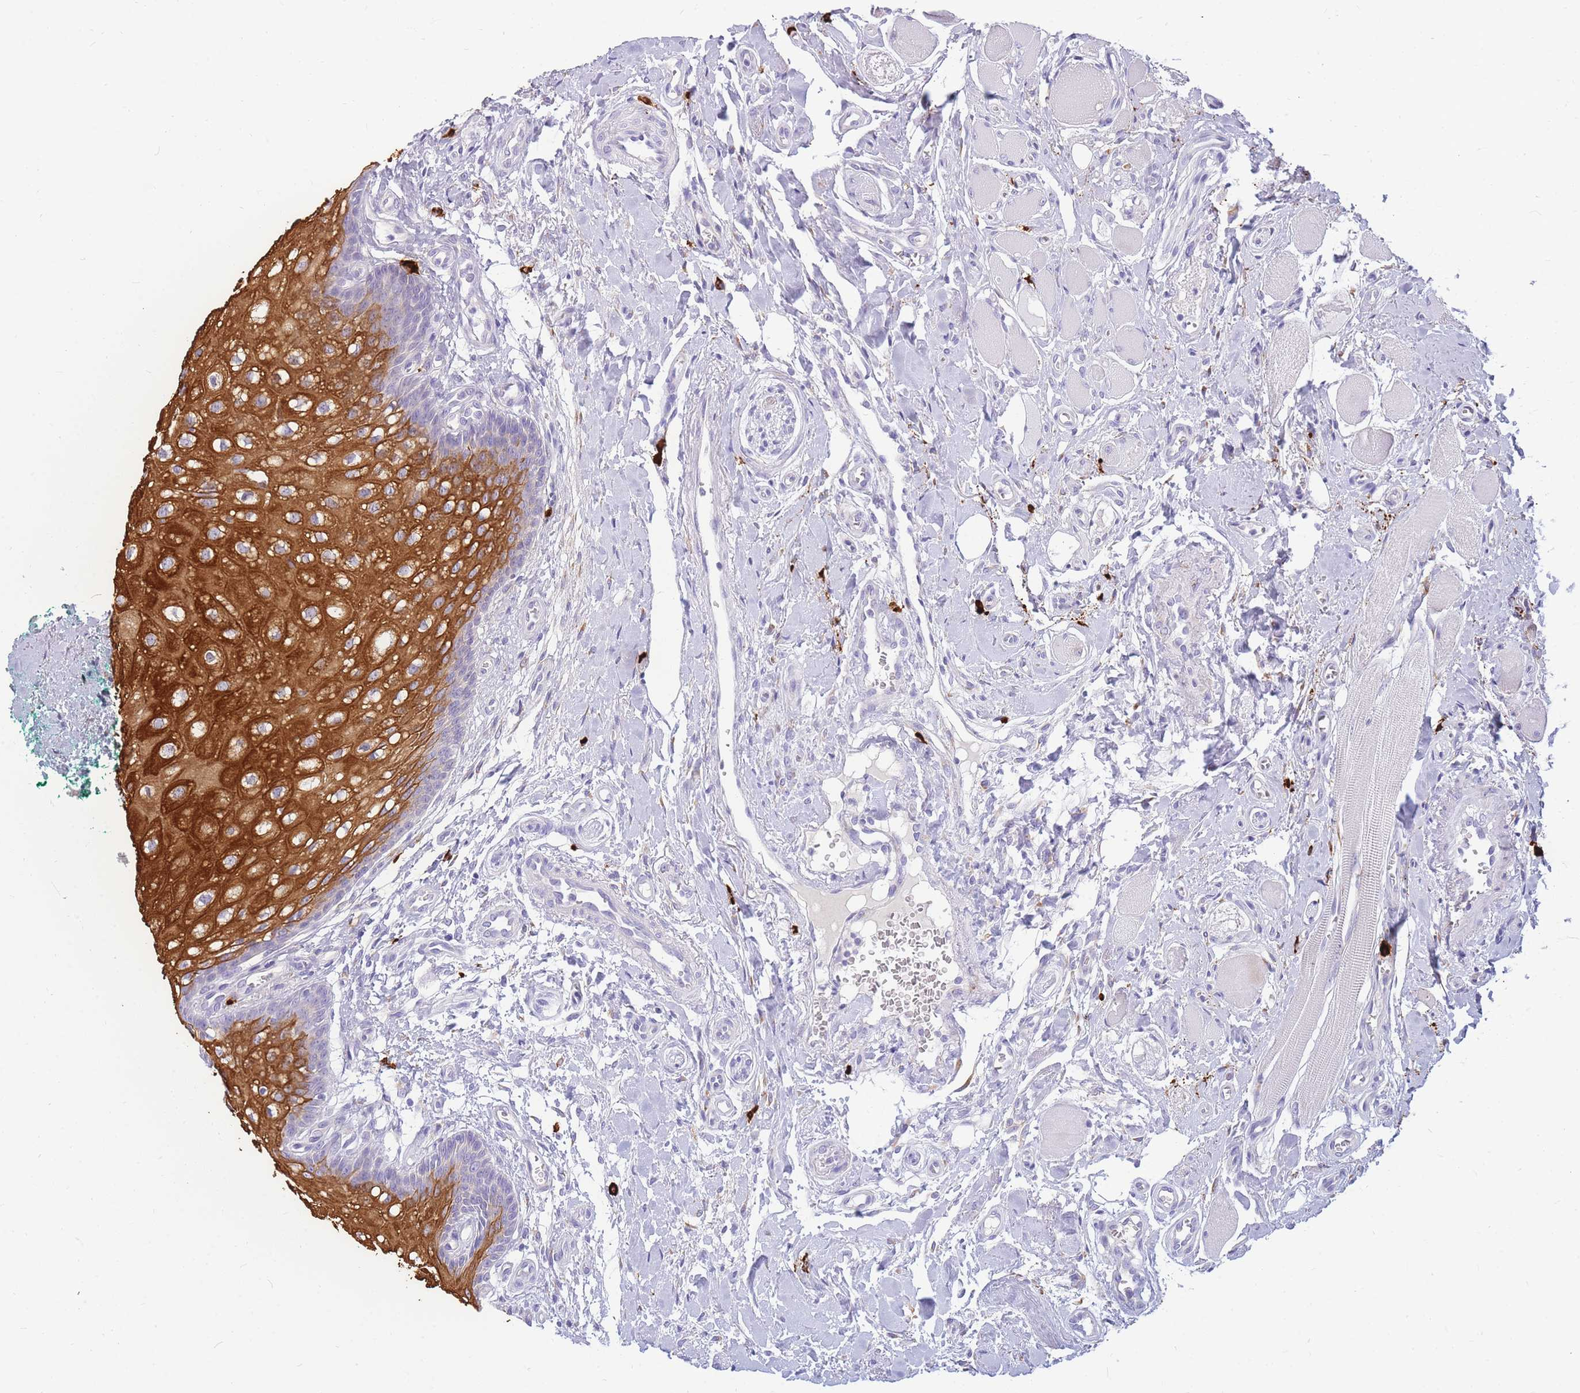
{"staining": {"intensity": "strong", "quantity": "25%-75%", "location": "cytoplasmic/membranous"}, "tissue": "oral mucosa", "cell_type": "Squamous epithelial cells", "image_type": "normal", "snomed": [{"axis": "morphology", "description": "Normal tissue, NOS"}, {"axis": "morphology", "description": "Squamous cell carcinoma, NOS"}, {"axis": "topography", "description": "Oral tissue"}, {"axis": "topography", "description": "Tounge, NOS"}, {"axis": "topography", "description": "Head-Neck"}], "caption": "Squamous epithelial cells display high levels of strong cytoplasmic/membranous positivity in about 25%-75% of cells in benign oral mucosa.", "gene": "TPSAB1", "patient": {"sex": "male", "age": 79}}